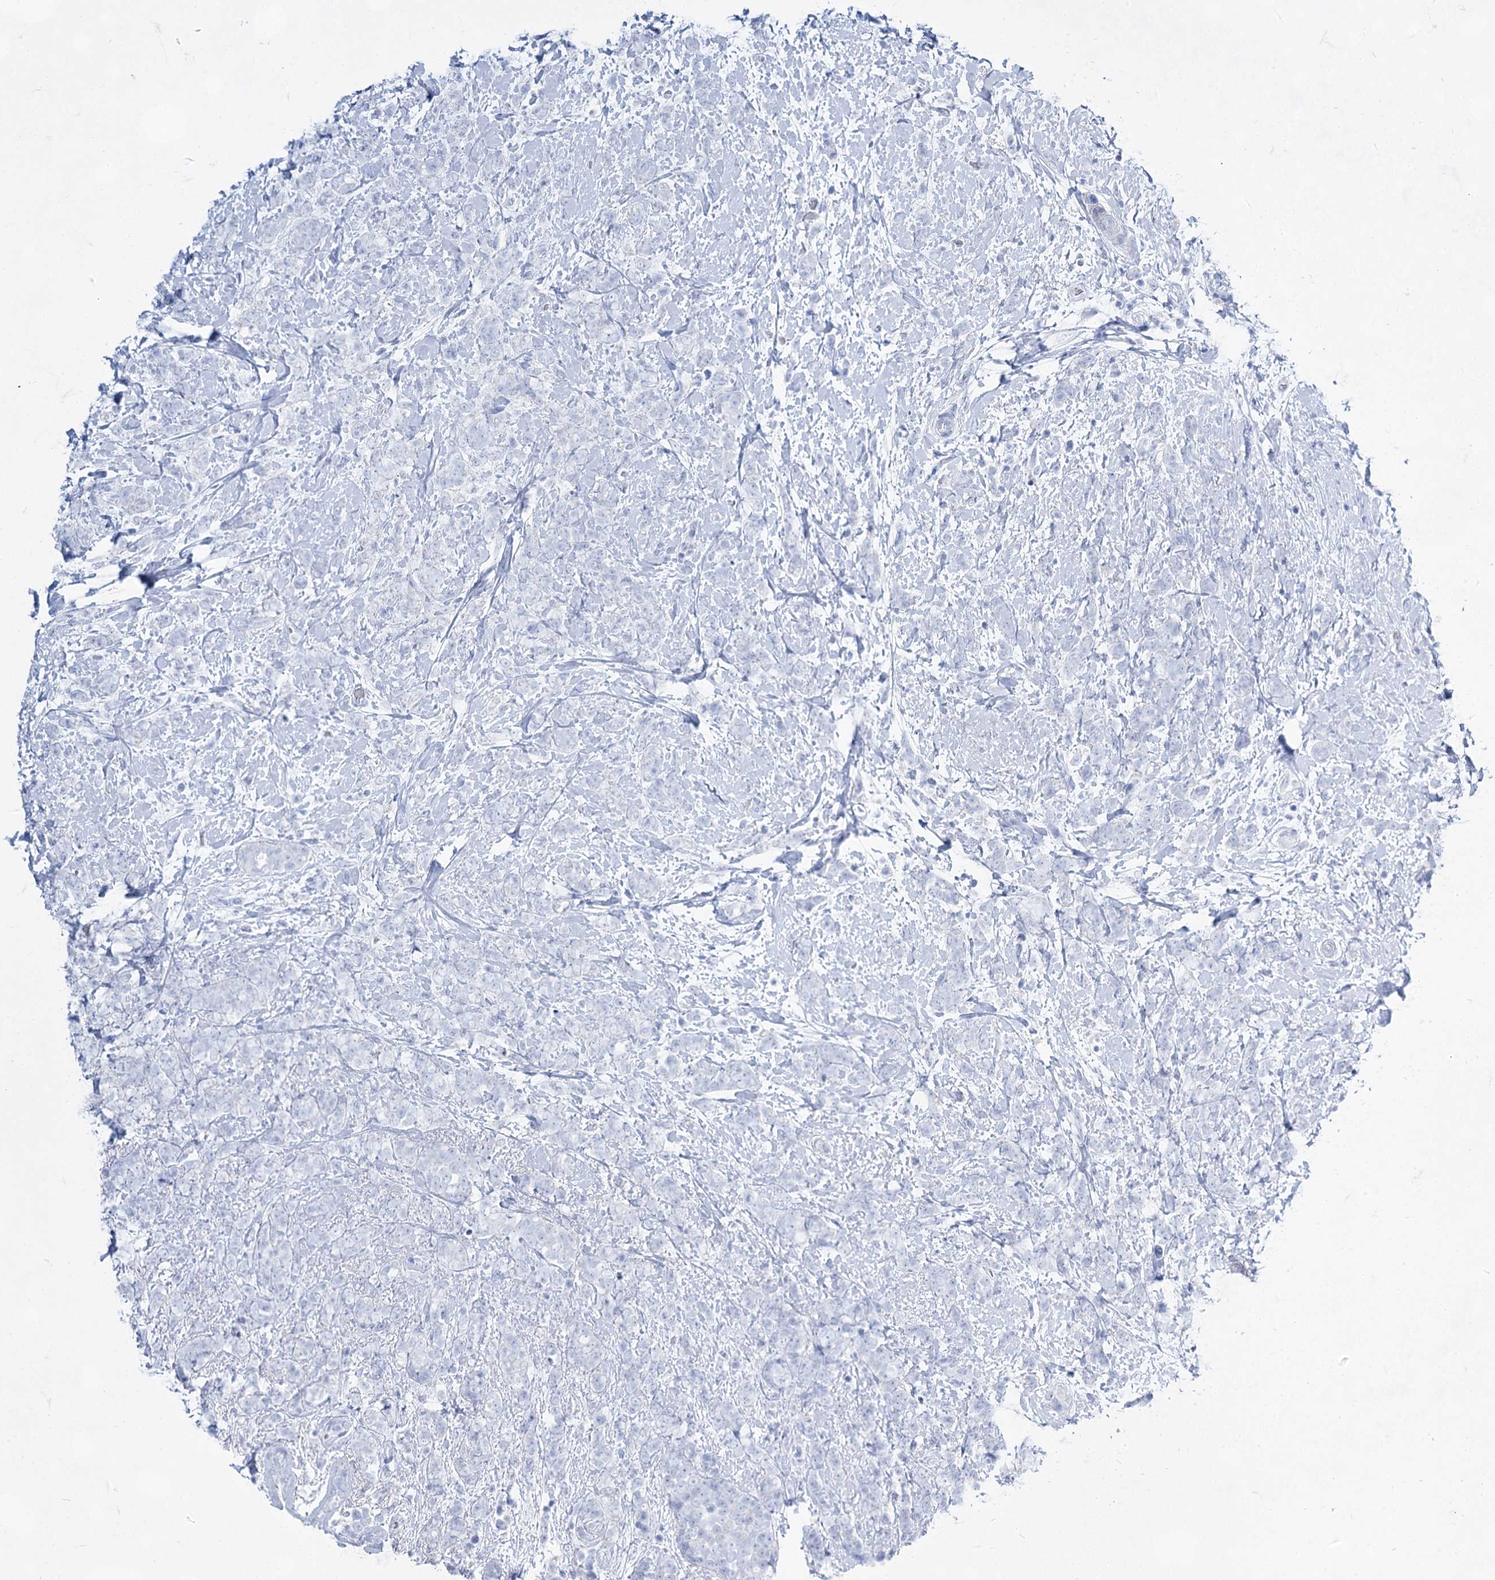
{"staining": {"intensity": "negative", "quantity": "none", "location": "none"}, "tissue": "breast cancer", "cell_type": "Tumor cells", "image_type": "cancer", "snomed": [{"axis": "morphology", "description": "Lobular carcinoma"}, {"axis": "topography", "description": "Breast"}], "caption": "Immunohistochemical staining of breast lobular carcinoma displays no significant expression in tumor cells. The staining was performed using DAB (3,3'-diaminobenzidine) to visualize the protein expression in brown, while the nuclei were stained in blue with hematoxylin (Magnification: 20x).", "gene": "ACRV1", "patient": {"sex": "female", "age": 58}}